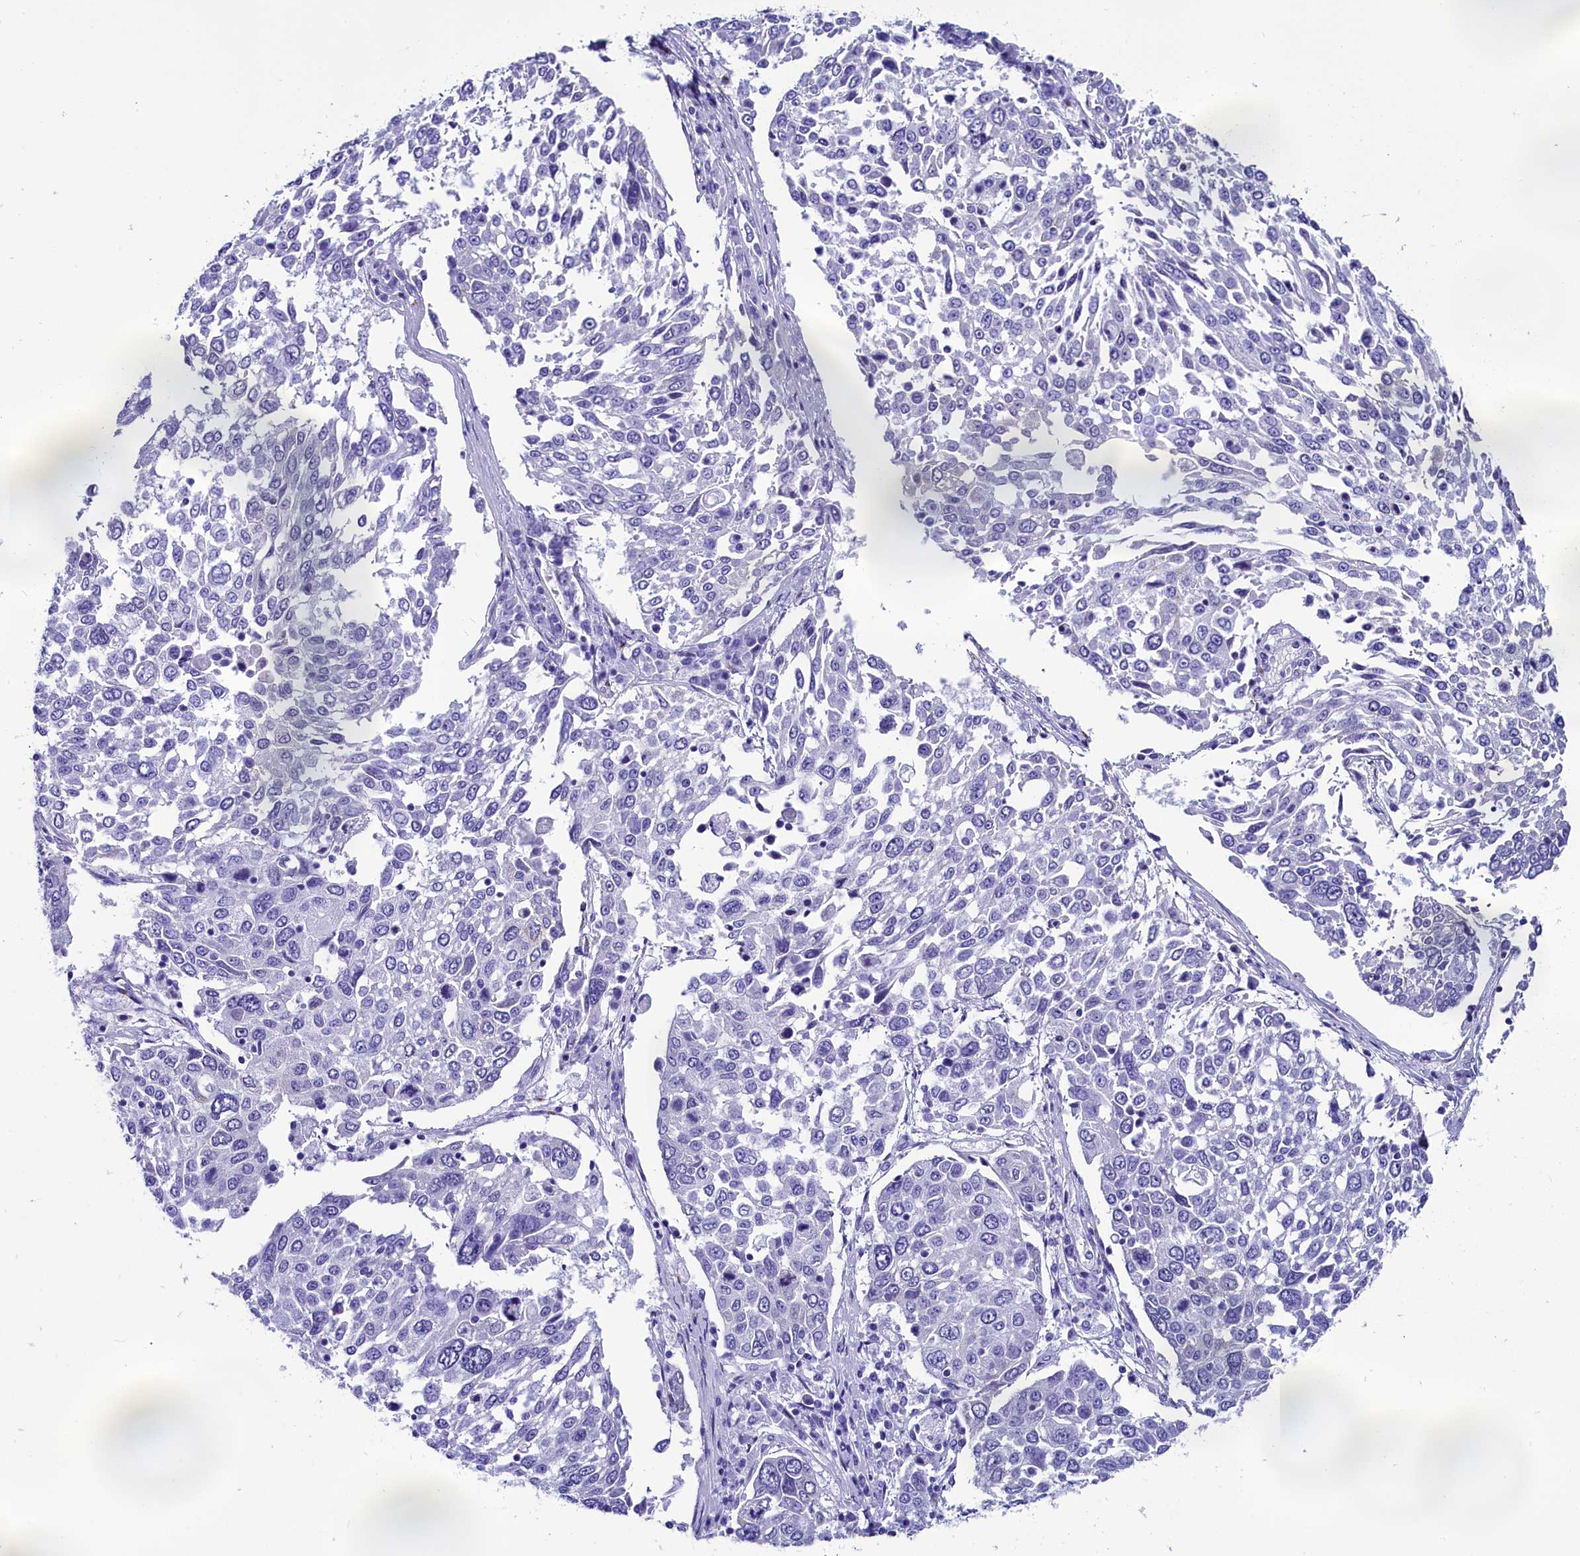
{"staining": {"intensity": "negative", "quantity": "none", "location": "none"}, "tissue": "lung cancer", "cell_type": "Tumor cells", "image_type": "cancer", "snomed": [{"axis": "morphology", "description": "Squamous cell carcinoma, NOS"}, {"axis": "topography", "description": "Lung"}], "caption": "Lung squamous cell carcinoma stained for a protein using immunohistochemistry (IHC) shows no expression tumor cells.", "gene": "AP3B2", "patient": {"sex": "male", "age": 65}}